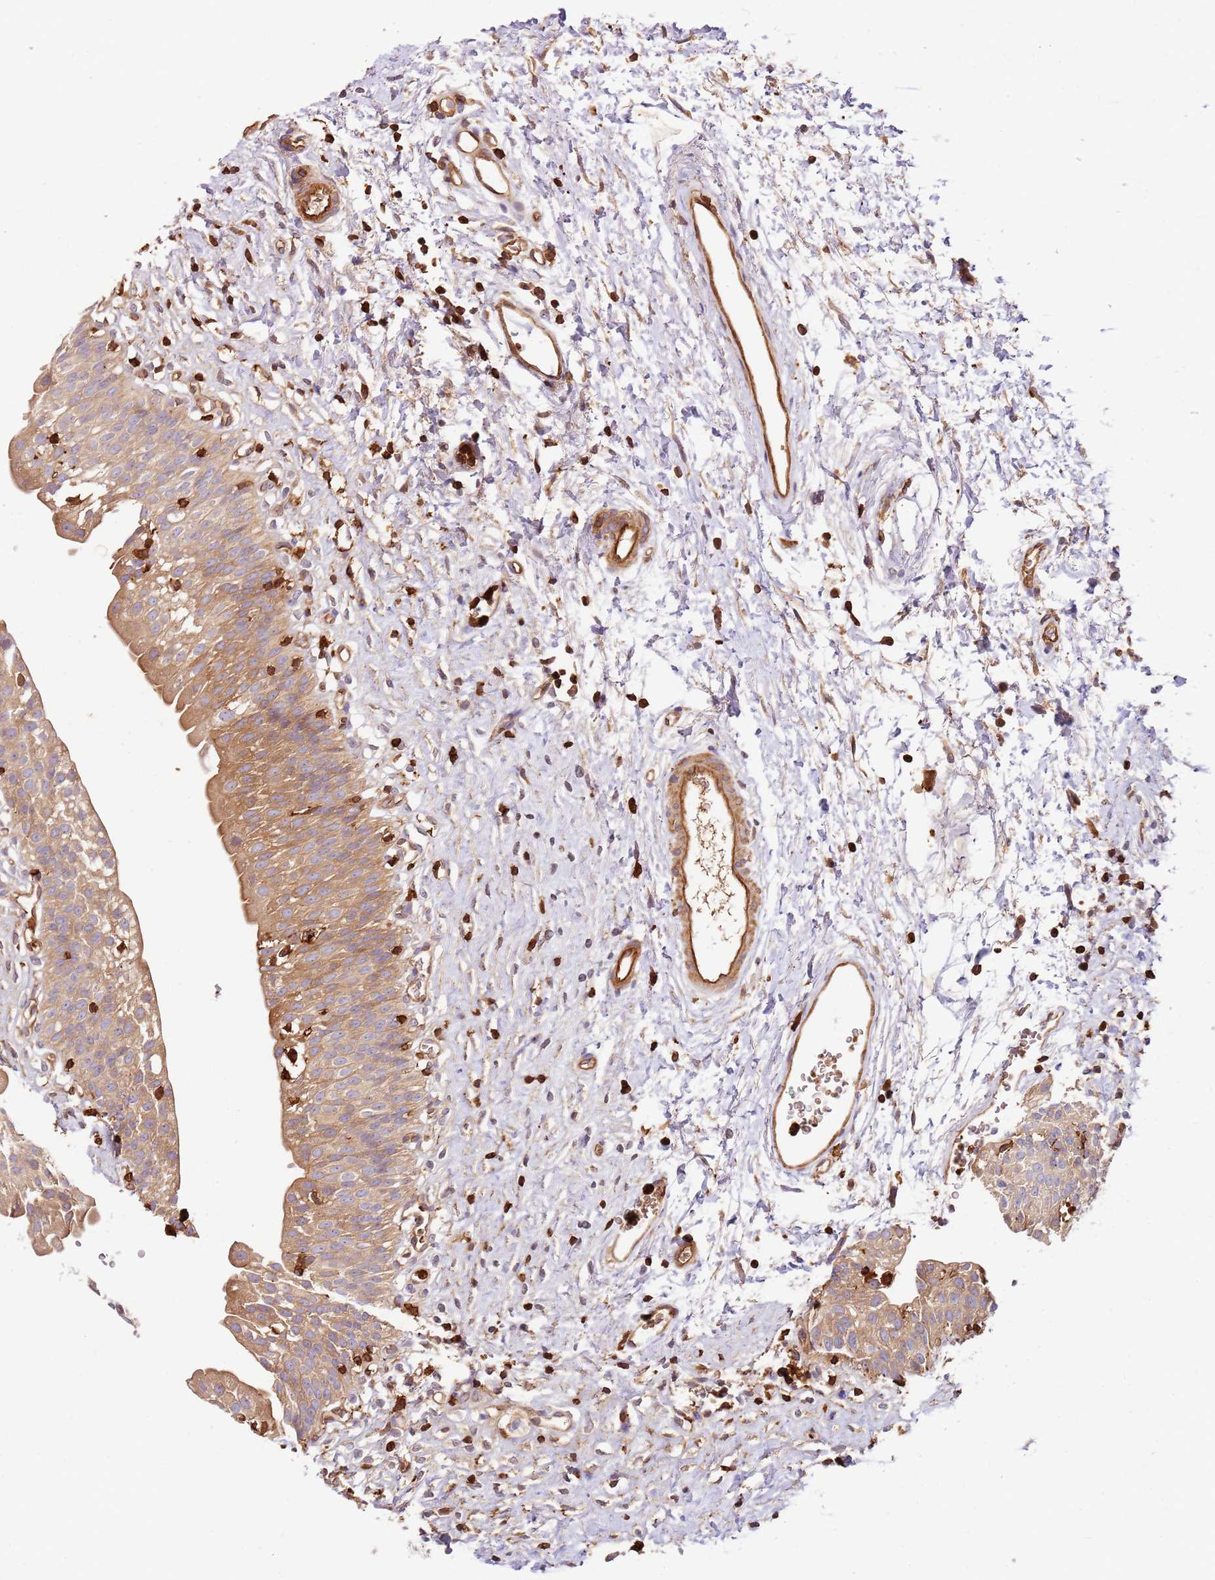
{"staining": {"intensity": "moderate", "quantity": ">75%", "location": "cytoplasmic/membranous"}, "tissue": "urinary bladder", "cell_type": "Urothelial cells", "image_type": "normal", "snomed": [{"axis": "morphology", "description": "Normal tissue, NOS"}, {"axis": "topography", "description": "Urinary bladder"}], "caption": "Immunohistochemical staining of benign urinary bladder displays medium levels of moderate cytoplasmic/membranous expression in approximately >75% of urothelial cells. (Stains: DAB in brown, nuclei in blue, Microscopy: brightfield microscopy at high magnification).", "gene": "OR6P1", "patient": {"sex": "male", "age": 51}}